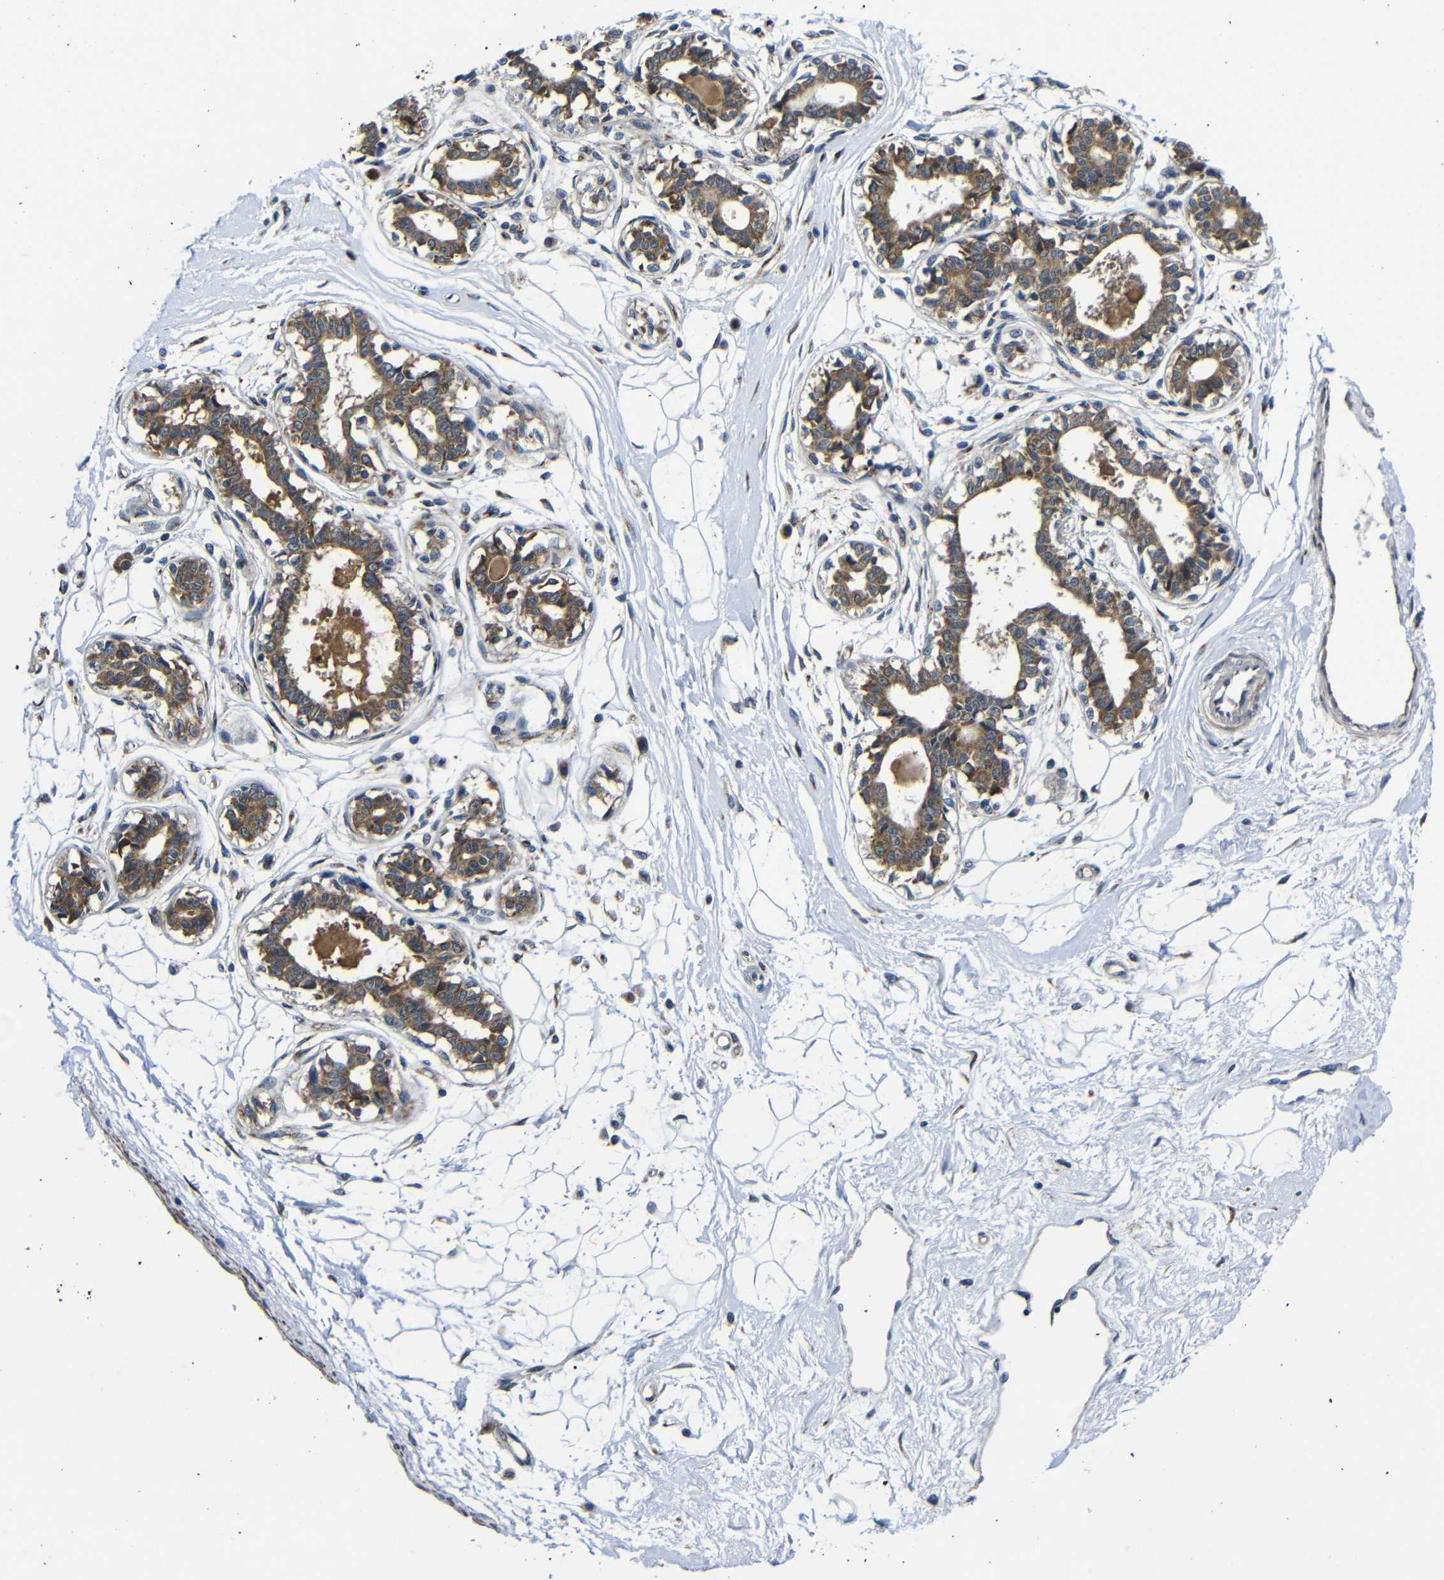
{"staining": {"intensity": "negative", "quantity": "none", "location": "none"}, "tissue": "breast", "cell_type": "Adipocytes", "image_type": "normal", "snomed": [{"axis": "morphology", "description": "Normal tissue, NOS"}, {"axis": "topography", "description": "Breast"}], "caption": "The histopathology image reveals no staining of adipocytes in unremarkable breast.", "gene": "FKBP14", "patient": {"sex": "female", "age": 45}}